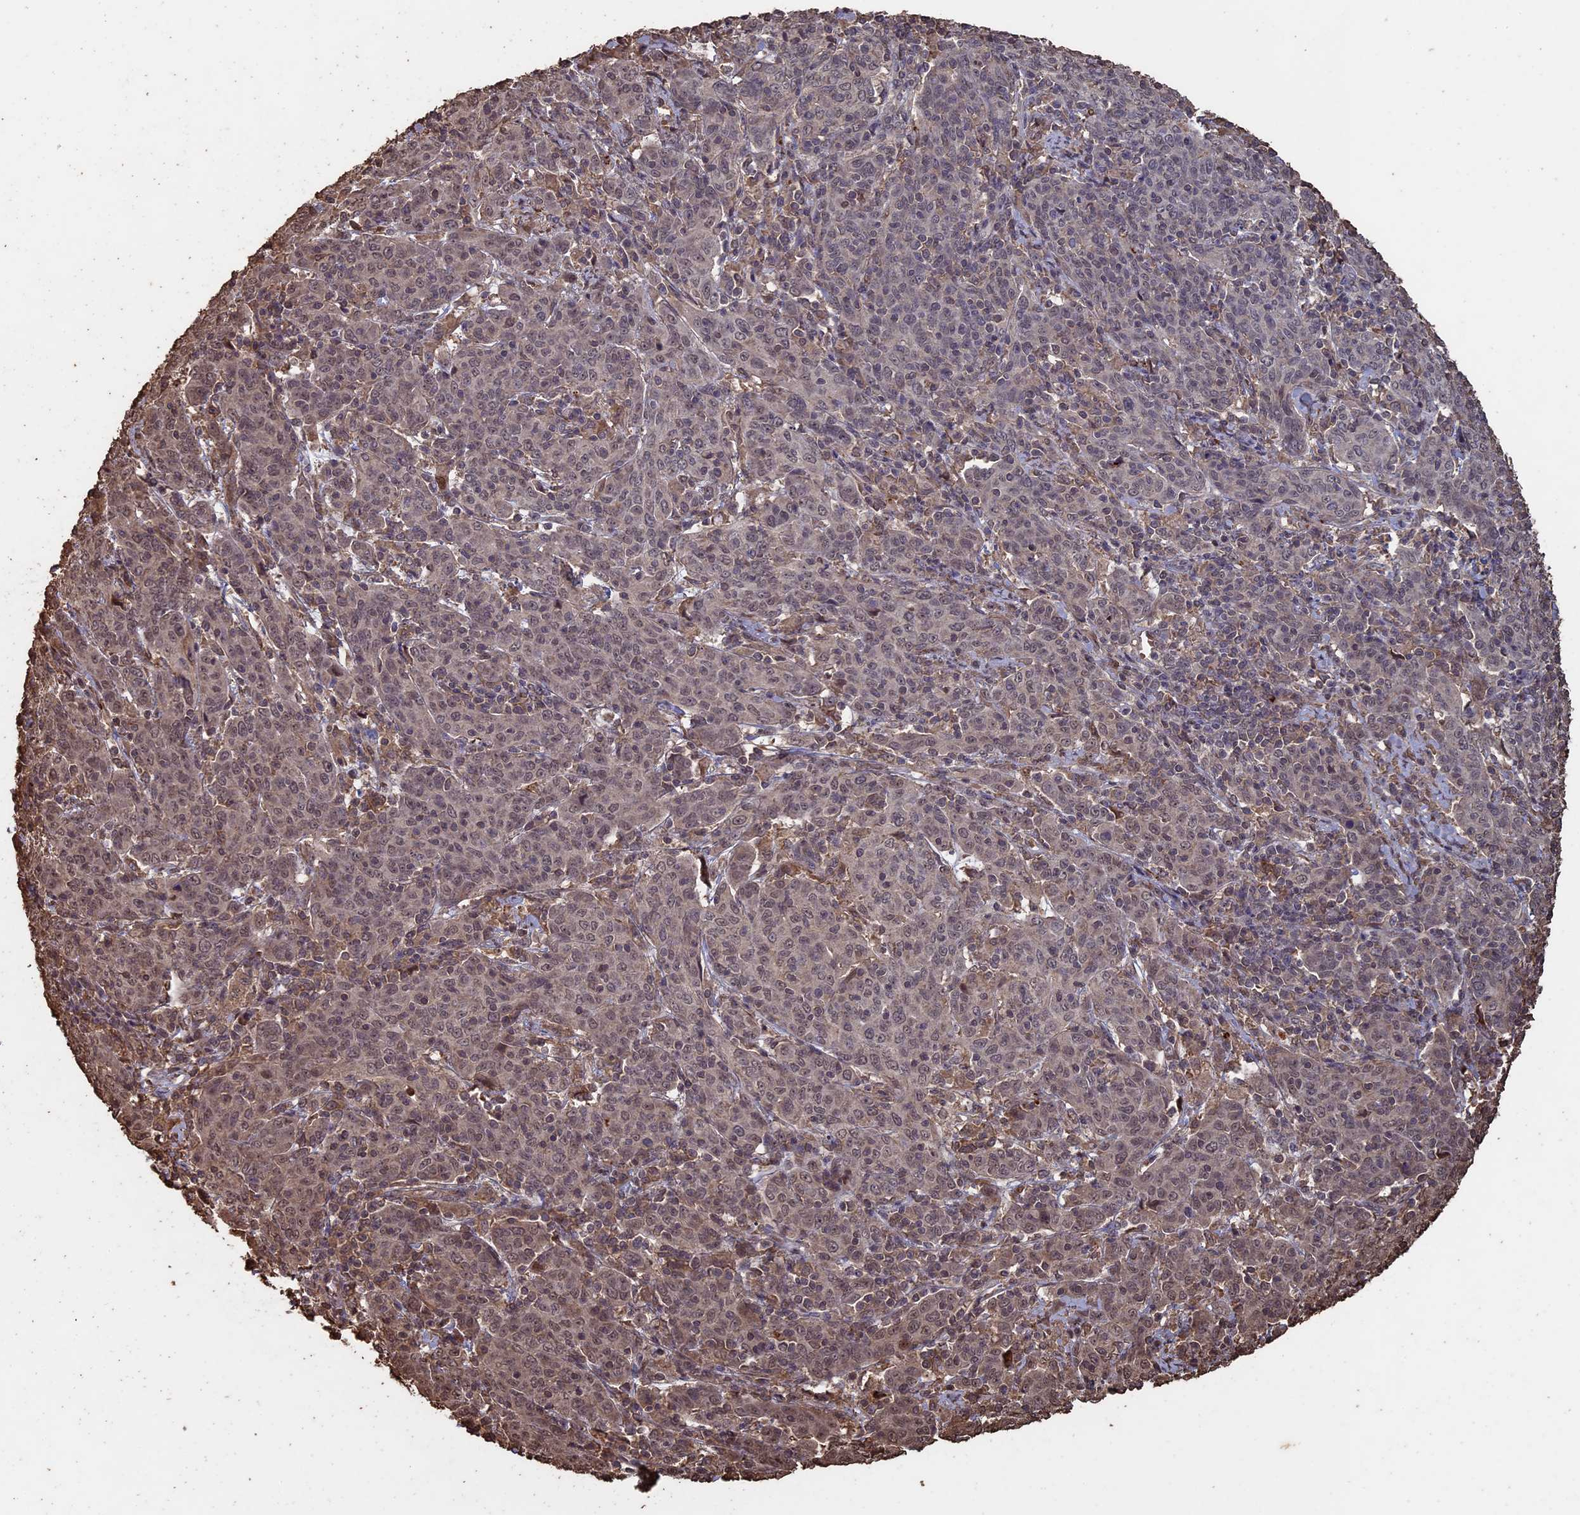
{"staining": {"intensity": "weak", "quantity": "25%-75%", "location": "nuclear"}, "tissue": "cervical cancer", "cell_type": "Tumor cells", "image_type": "cancer", "snomed": [{"axis": "morphology", "description": "Squamous cell carcinoma, NOS"}, {"axis": "topography", "description": "Cervix"}], "caption": "Cervical squamous cell carcinoma stained with DAB immunohistochemistry (IHC) exhibits low levels of weak nuclear positivity in approximately 25%-75% of tumor cells.", "gene": "HUNK", "patient": {"sex": "female", "age": 67}}